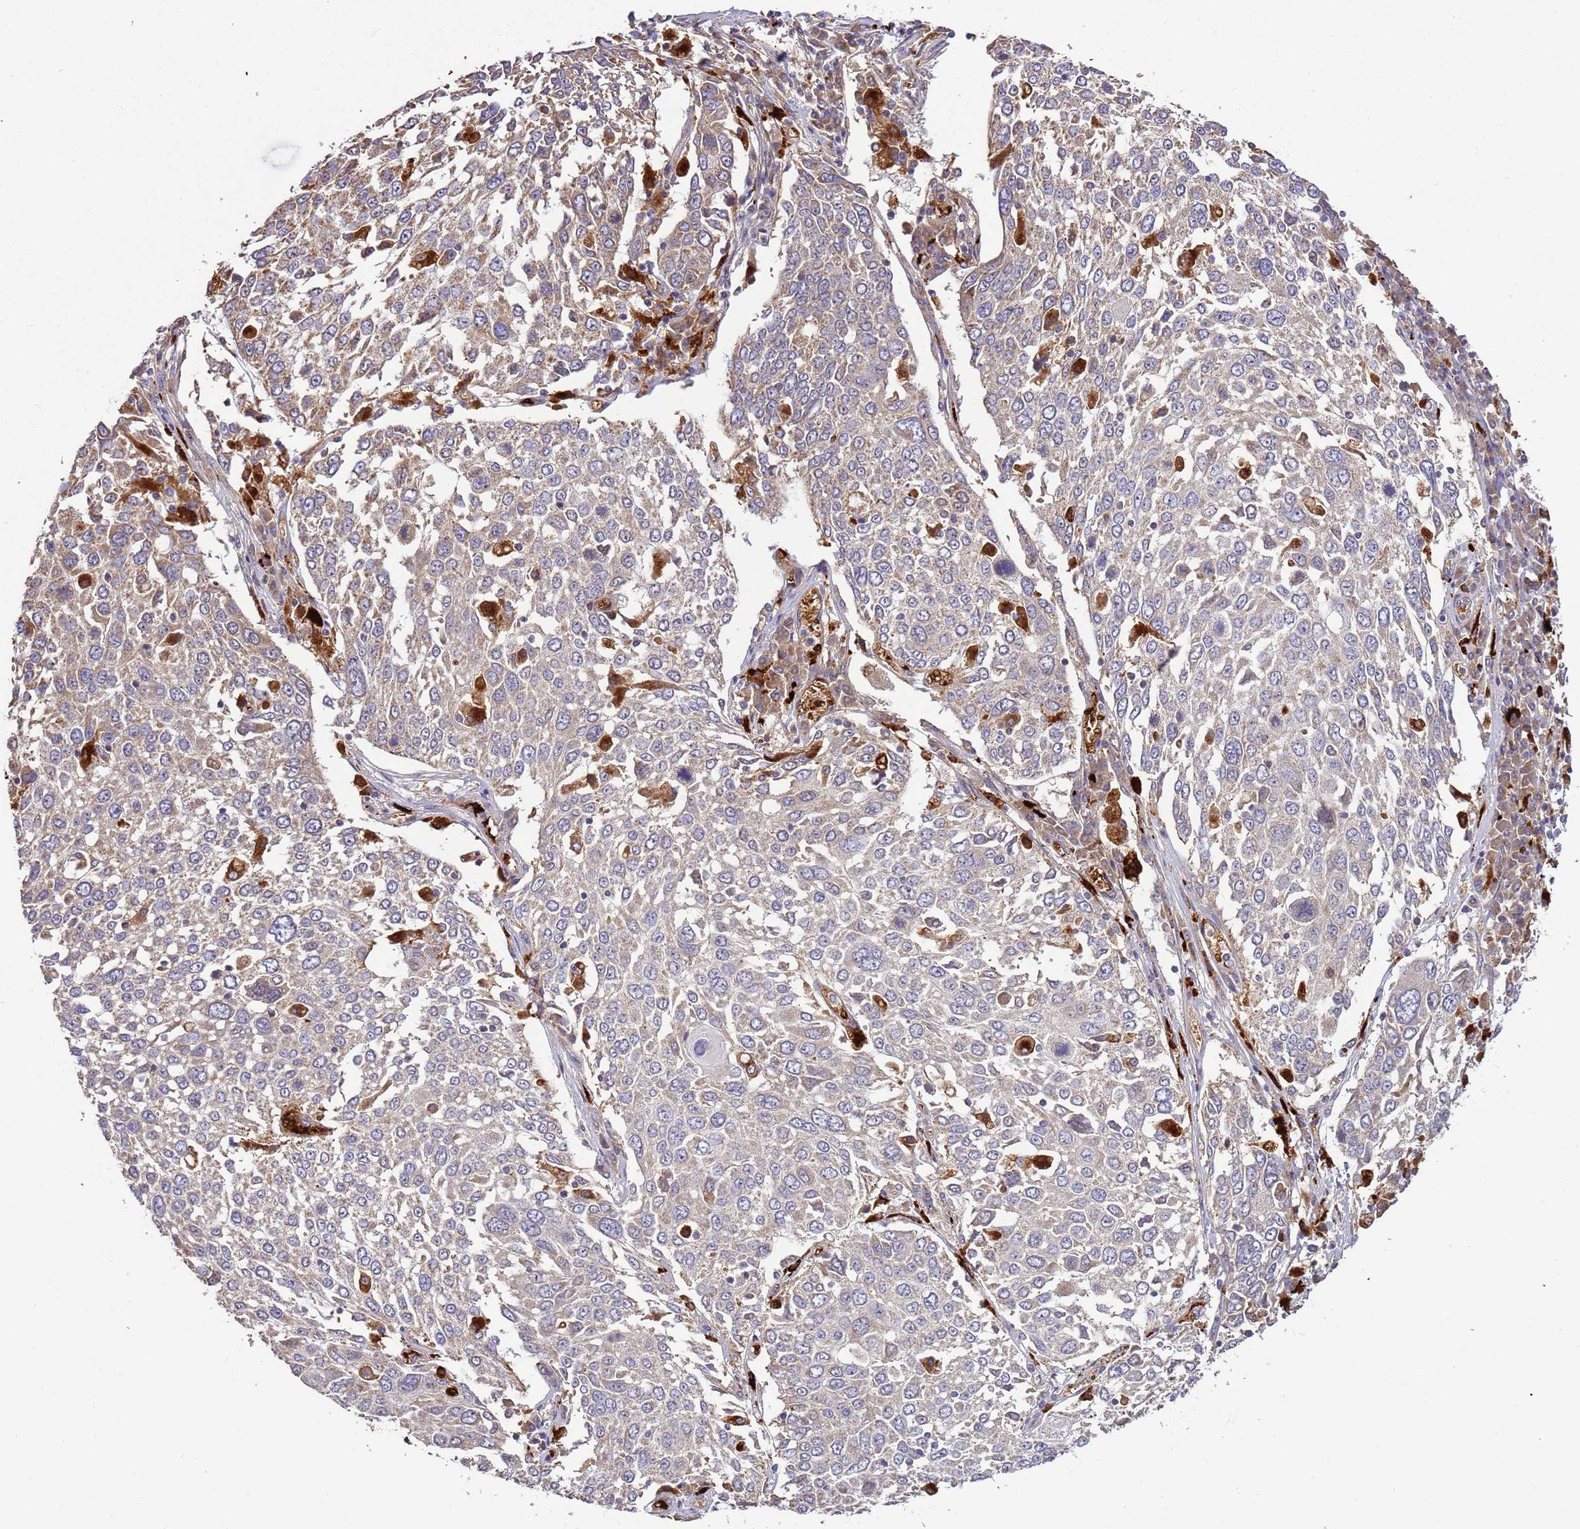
{"staining": {"intensity": "negative", "quantity": "none", "location": "none"}, "tissue": "lung cancer", "cell_type": "Tumor cells", "image_type": "cancer", "snomed": [{"axis": "morphology", "description": "Squamous cell carcinoma, NOS"}, {"axis": "topography", "description": "Lung"}], "caption": "Squamous cell carcinoma (lung) was stained to show a protein in brown. There is no significant expression in tumor cells. (DAB (3,3'-diaminobenzidine) immunohistochemistry visualized using brightfield microscopy, high magnification).", "gene": "VPS36", "patient": {"sex": "male", "age": 65}}